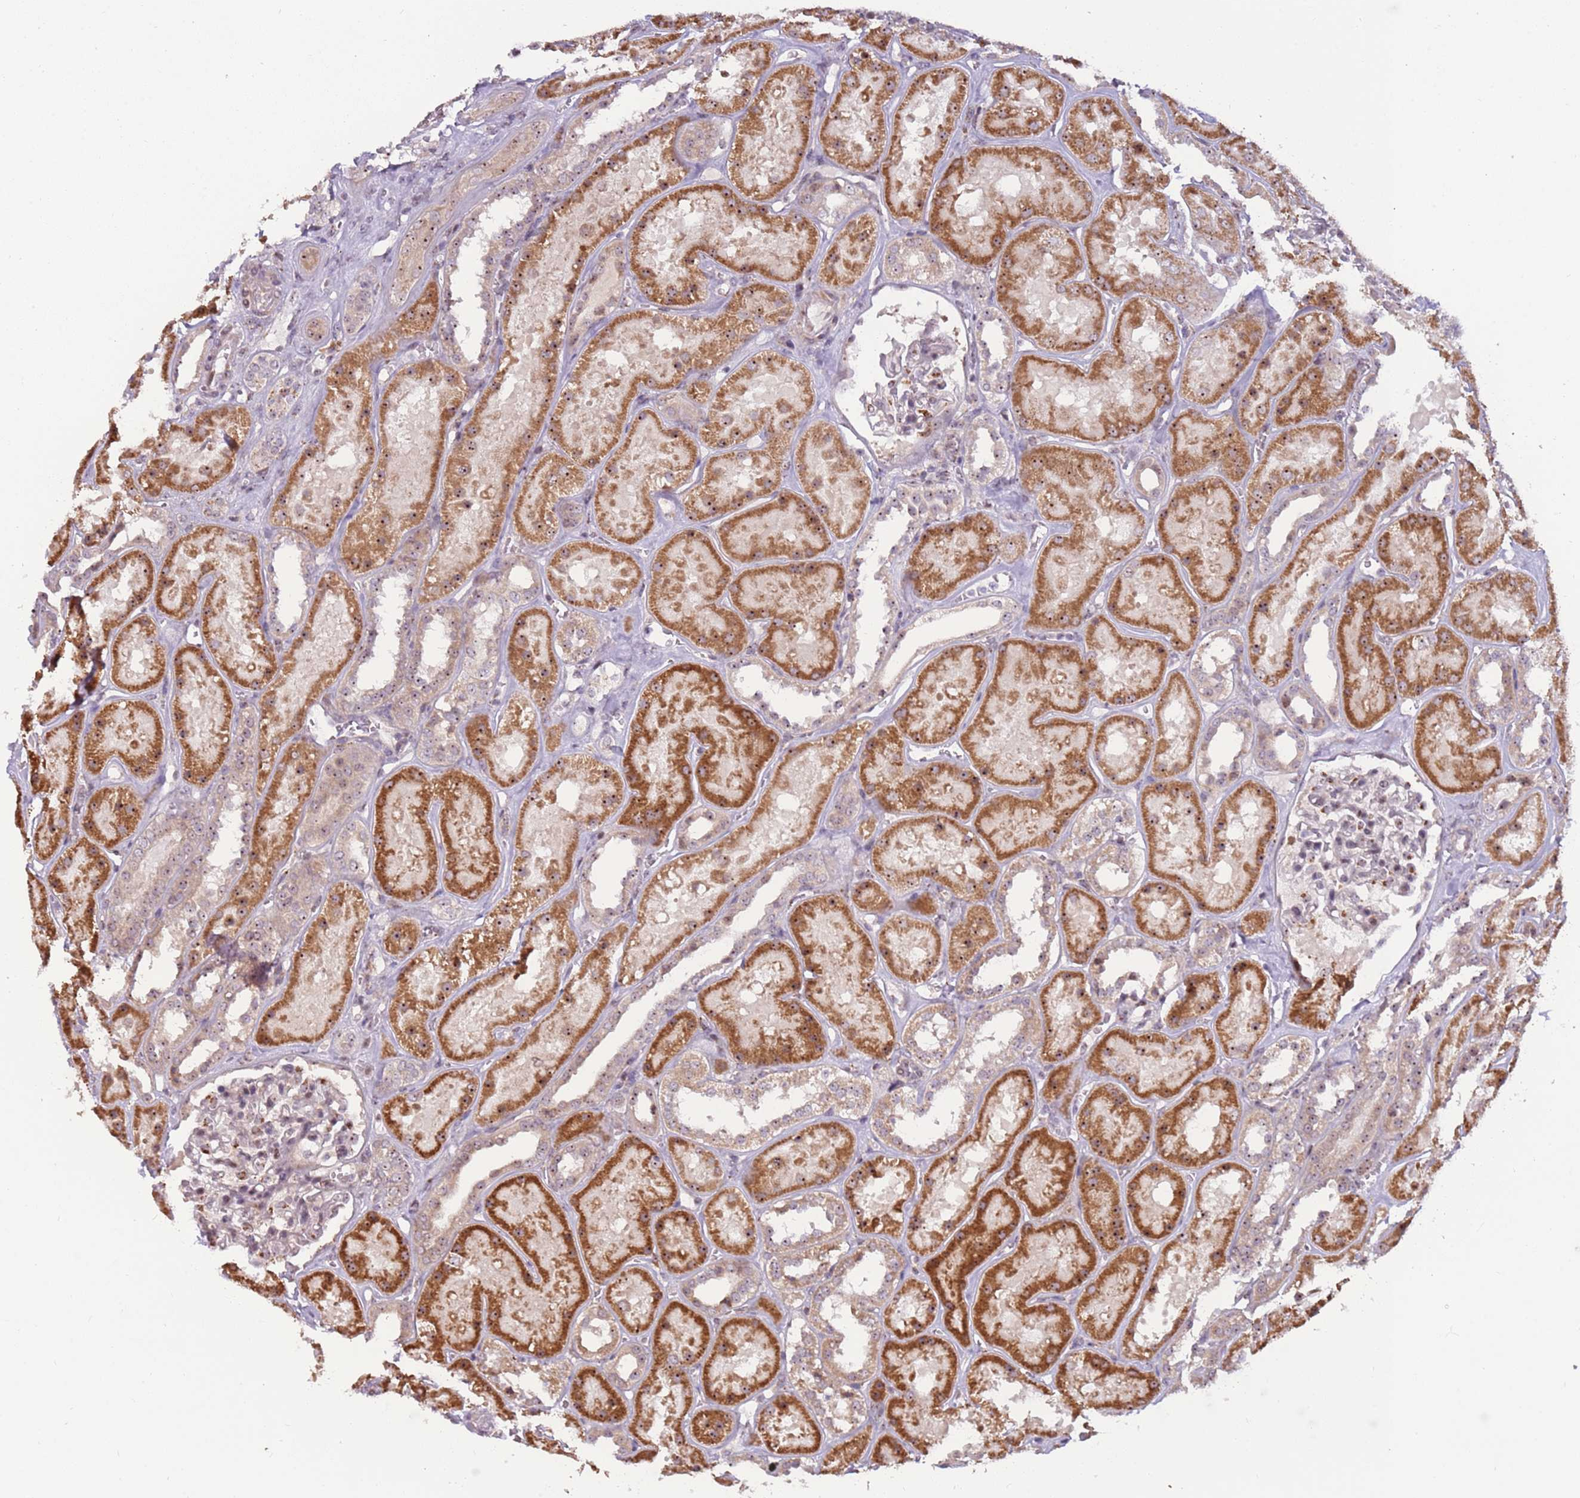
{"staining": {"intensity": "moderate", "quantity": "<25%", "location": "cytoplasmic/membranous,nuclear"}, "tissue": "kidney", "cell_type": "Cells in glomeruli", "image_type": "normal", "snomed": [{"axis": "morphology", "description": "Normal tissue, NOS"}, {"axis": "topography", "description": "Kidney"}], "caption": "DAB (3,3'-diaminobenzidine) immunohistochemical staining of unremarkable kidney reveals moderate cytoplasmic/membranous,nuclear protein staining in about <25% of cells in glomeruli.", "gene": "UCMA", "patient": {"sex": "female", "age": 41}}